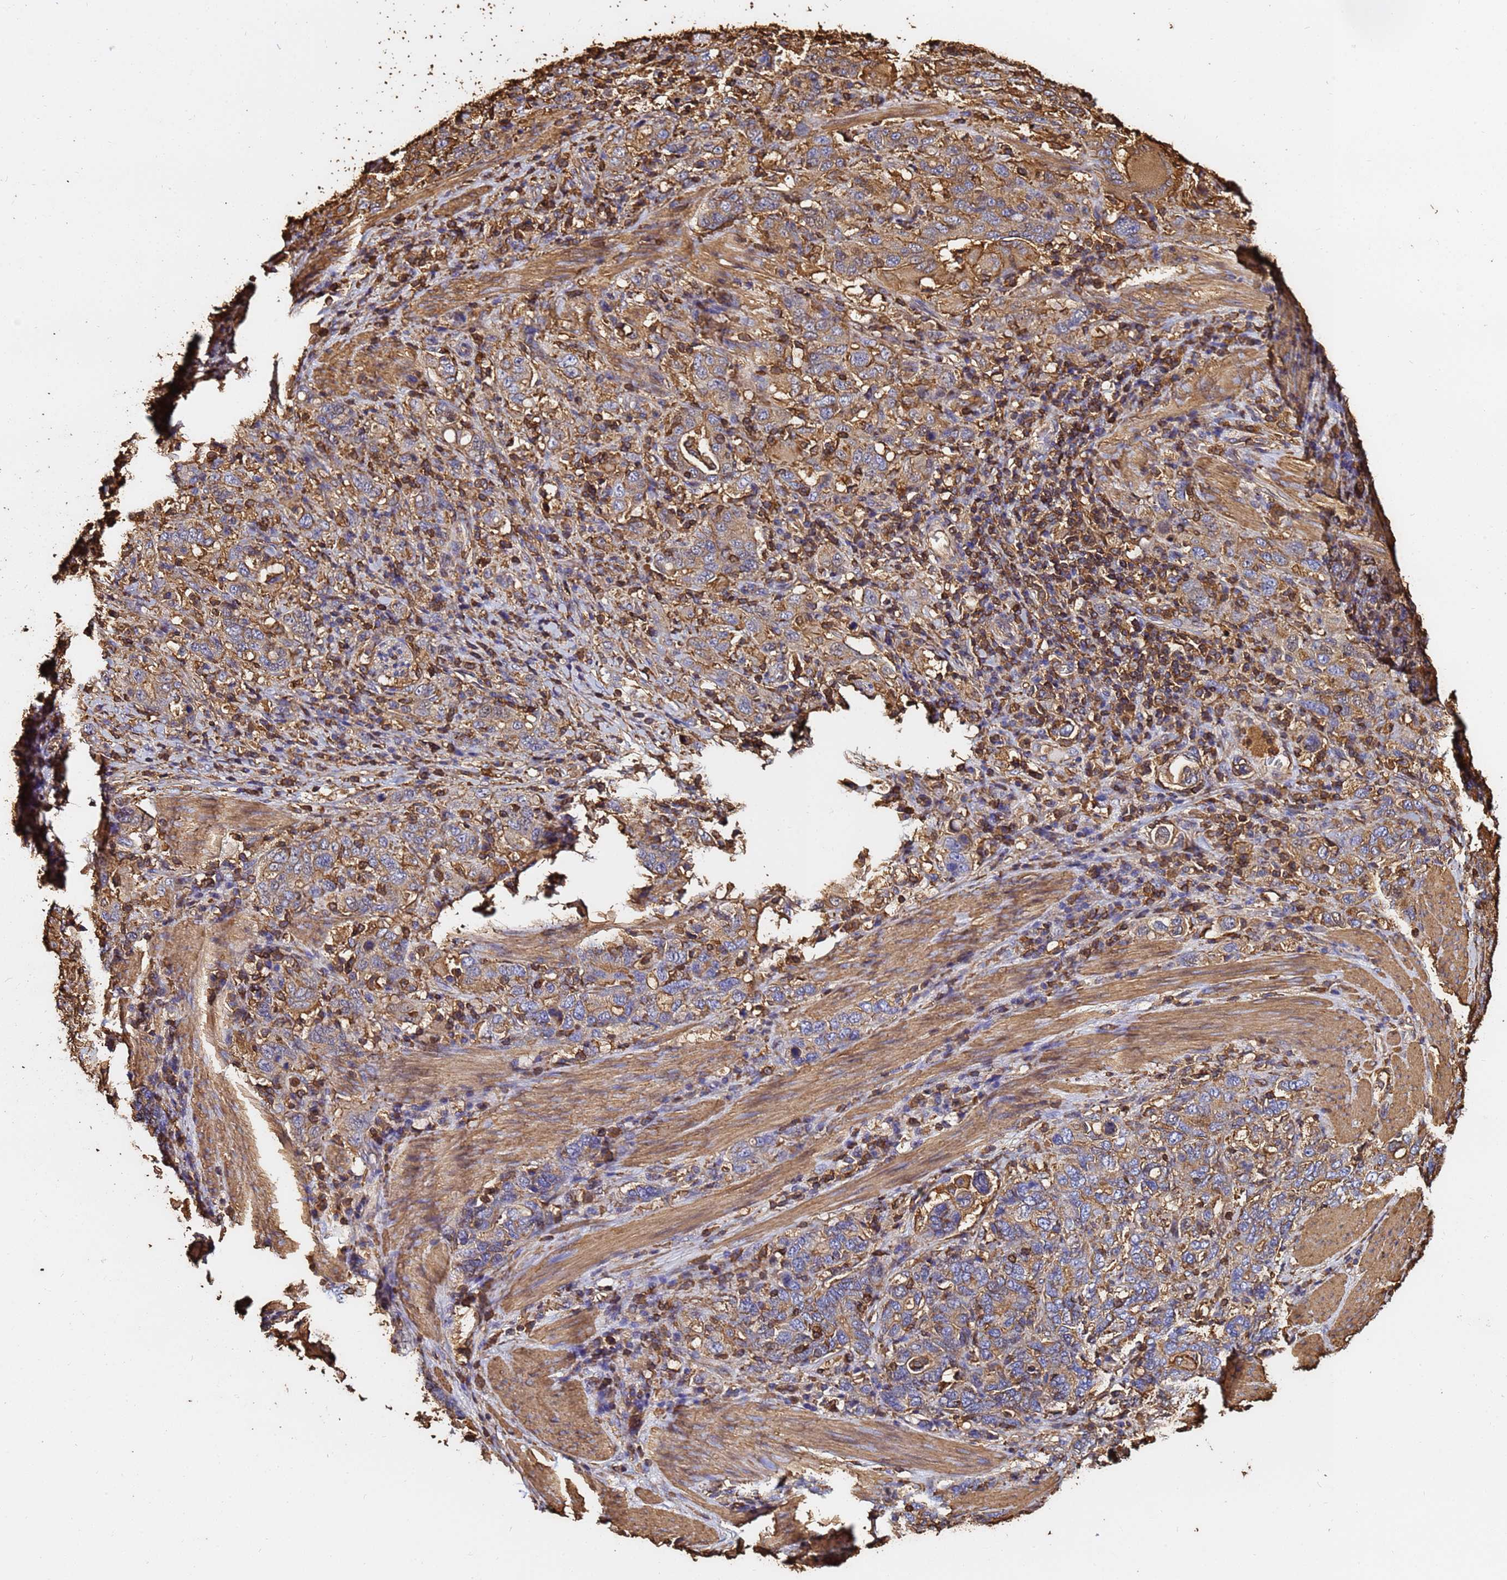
{"staining": {"intensity": "moderate", "quantity": "25%-75%", "location": "cytoplasmic/membranous"}, "tissue": "stomach cancer", "cell_type": "Tumor cells", "image_type": "cancer", "snomed": [{"axis": "morphology", "description": "Adenocarcinoma, NOS"}, {"axis": "topography", "description": "Stomach, upper"}, {"axis": "topography", "description": "Stomach"}], "caption": "DAB immunohistochemical staining of stomach cancer exhibits moderate cytoplasmic/membranous protein expression in about 25%-75% of tumor cells.", "gene": "ACTB", "patient": {"sex": "male", "age": 62}}